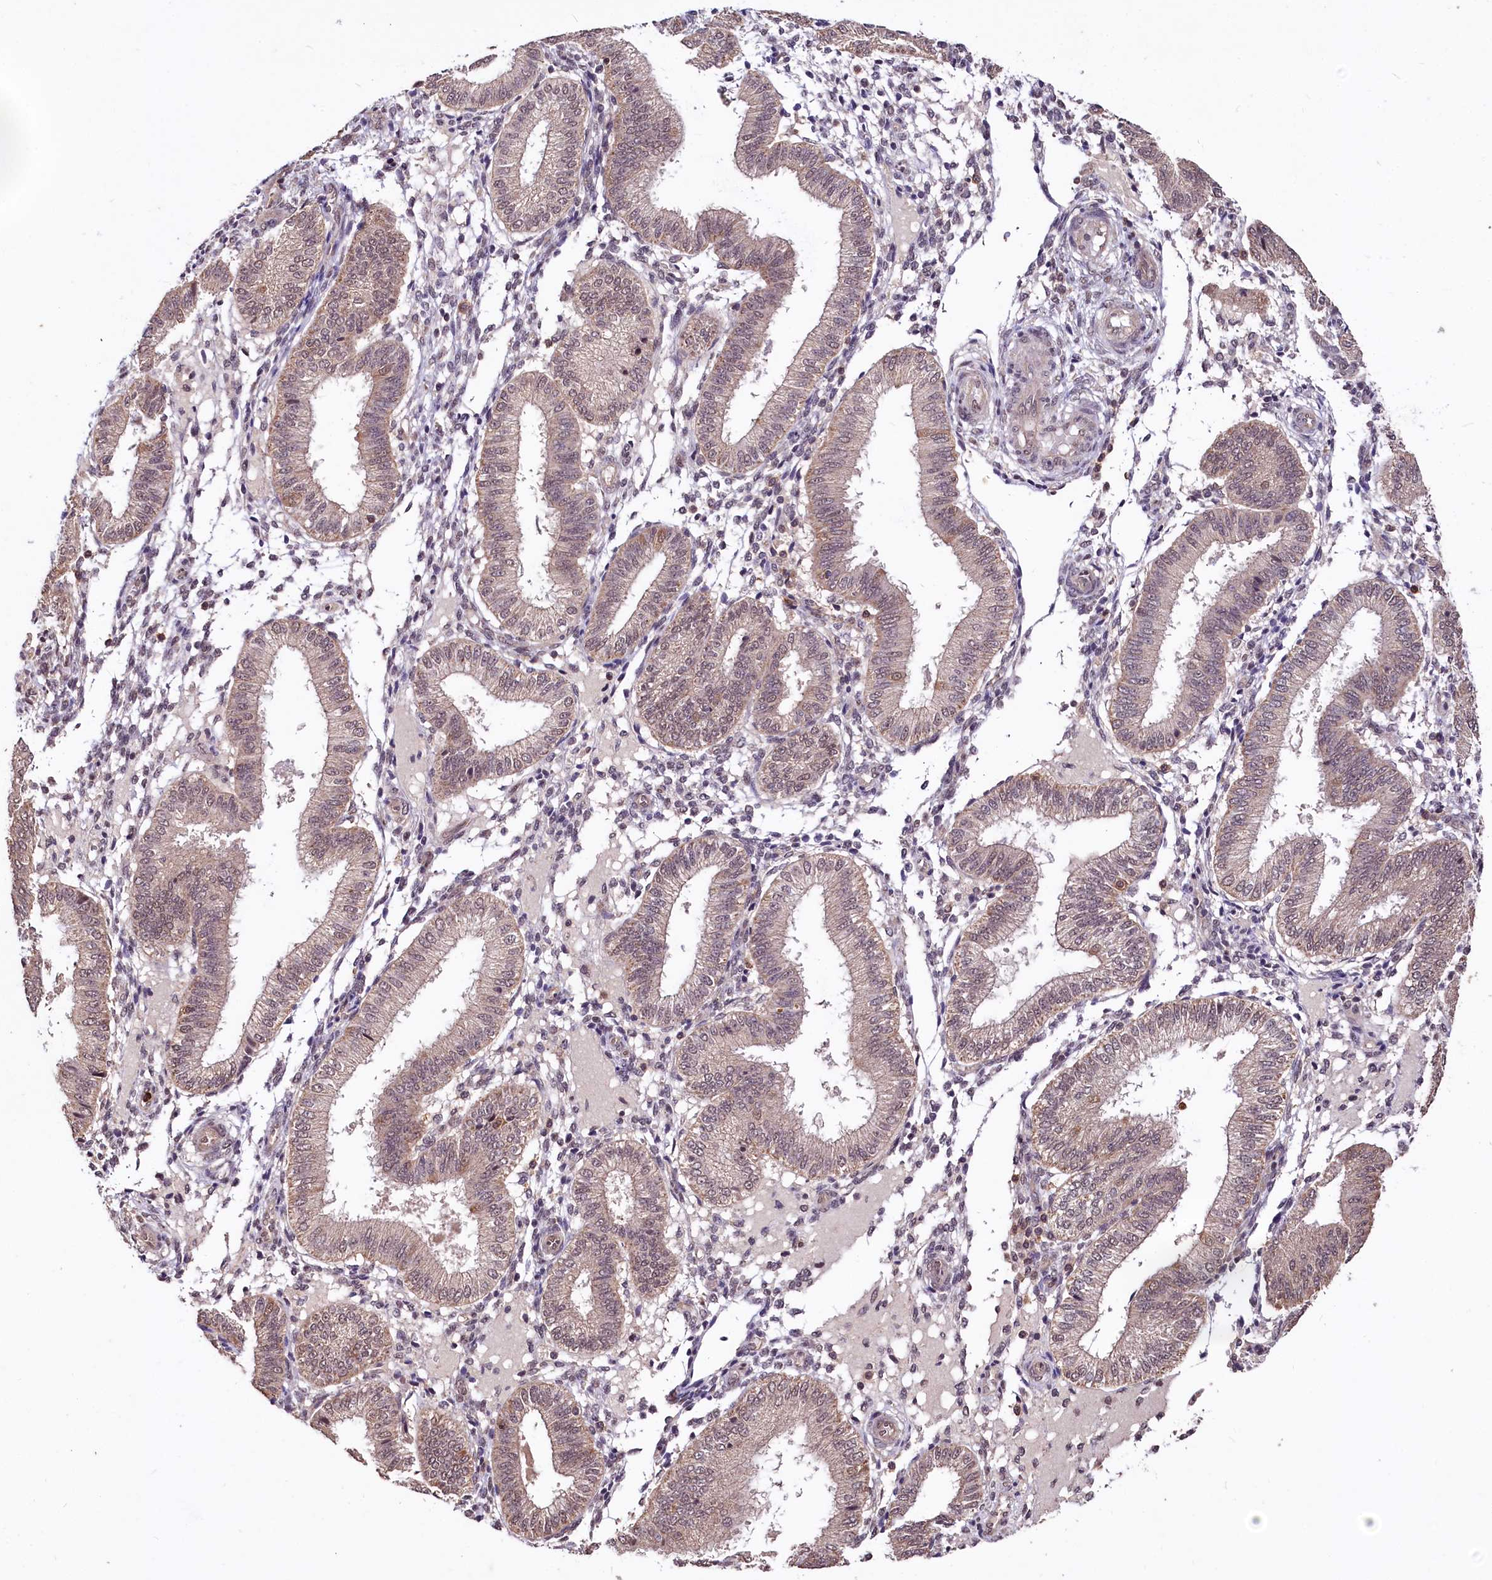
{"staining": {"intensity": "negative", "quantity": "none", "location": "none"}, "tissue": "endometrium", "cell_type": "Cells in endometrial stroma", "image_type": "normal", "snomed": [{"axis": "morphology", "description": "Normal tissue, NOS"}, {"axis": "topography", "description": "Endometrium"}], "caption": "Normal endometrium was stained to show a protein in brown. There is no significant expression in cells in endometrial stroma. (Immunohistochemistry (ihc), brightfield microscopy, high magnification).", "gene": "KLRB1", "patient": {"sex": "female", "age": 39}}